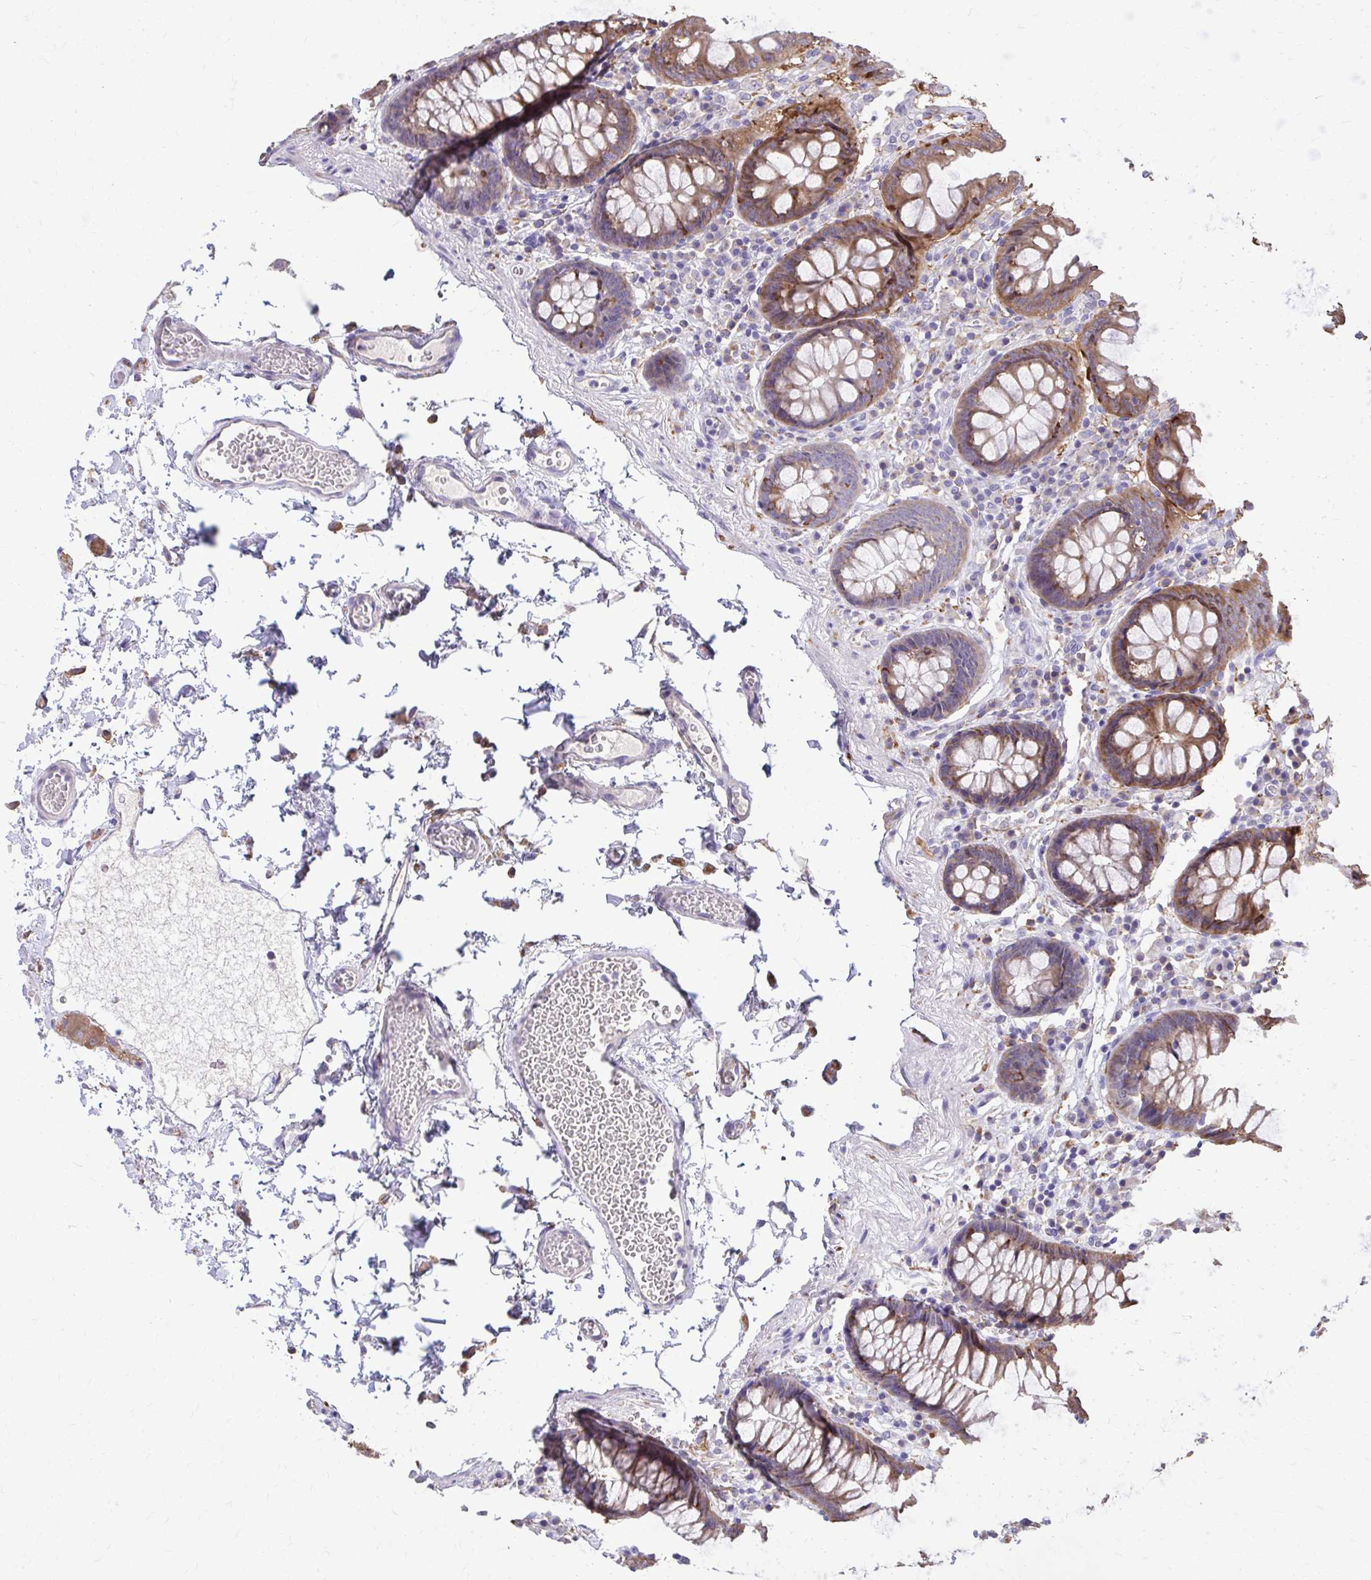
{"staining": {"intensity": "negative", "quantity": "none", "location": "none"}, "tissue": "colon", "cell_type": "Endothelial cells", "image_type": "normal", "snomed": [{"axis": "morphology", "description": "Normal tissue, NOS"}, {"axis": "topography", "description": "Colon"}, {"axis": "topography", "description": "Peripheral nerve tissue"}], "caption": "Normal colon was stained to show a protein in brown. There is no significant expression in endothelial cells. (DAB immunohistochemistry with hematoxylin counter stain).", "gene": "EPB41L1", "patient": {"sex": "male", "age": 84}}